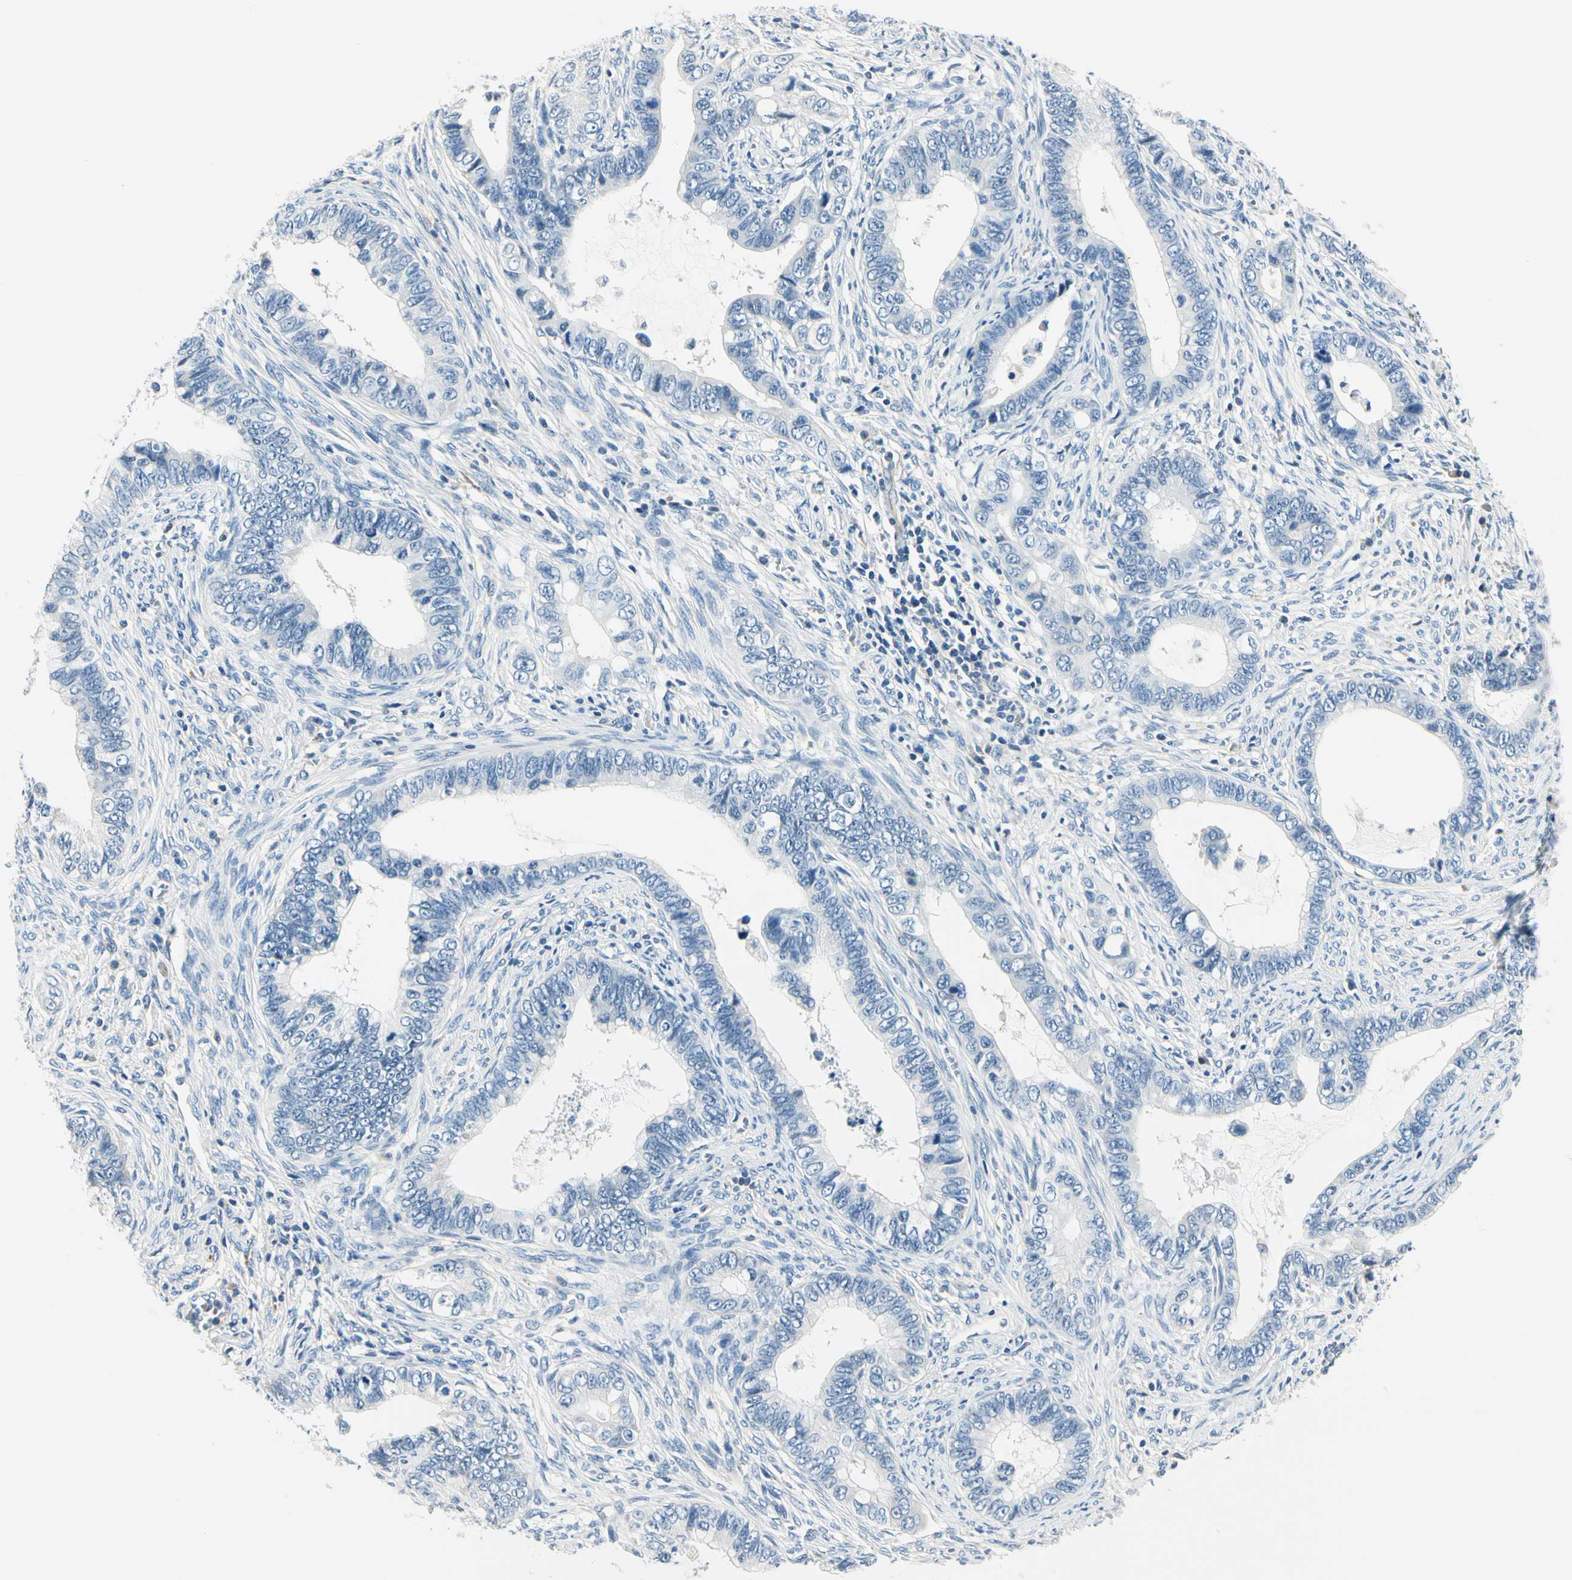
{"staining": {"intensity": "negative", "quantity": "none", "location": "none"}, "tissue": "cervical cancer", "cell_type": "Tumor cells", "image_type": "cancer", "snomed": [{"axis": "morphology", "description": "Adenocarcinoma, NOS"}, {"axis": "topography", "description": "Cervix"}], "caption": "An immunohistochemistry (IHC) image of adenocarcinoma (cervical) is shown. There is no staining in tumor cells of adenocarcinoma (cervical). Brightfield microscopy of immunohistochemistry (IHC) stained with DAB (brown) and hematoxylin (blue), captured at high magnification.", "gene": "TGFBR3", "patient": {"sex": "female", "age": 44}}